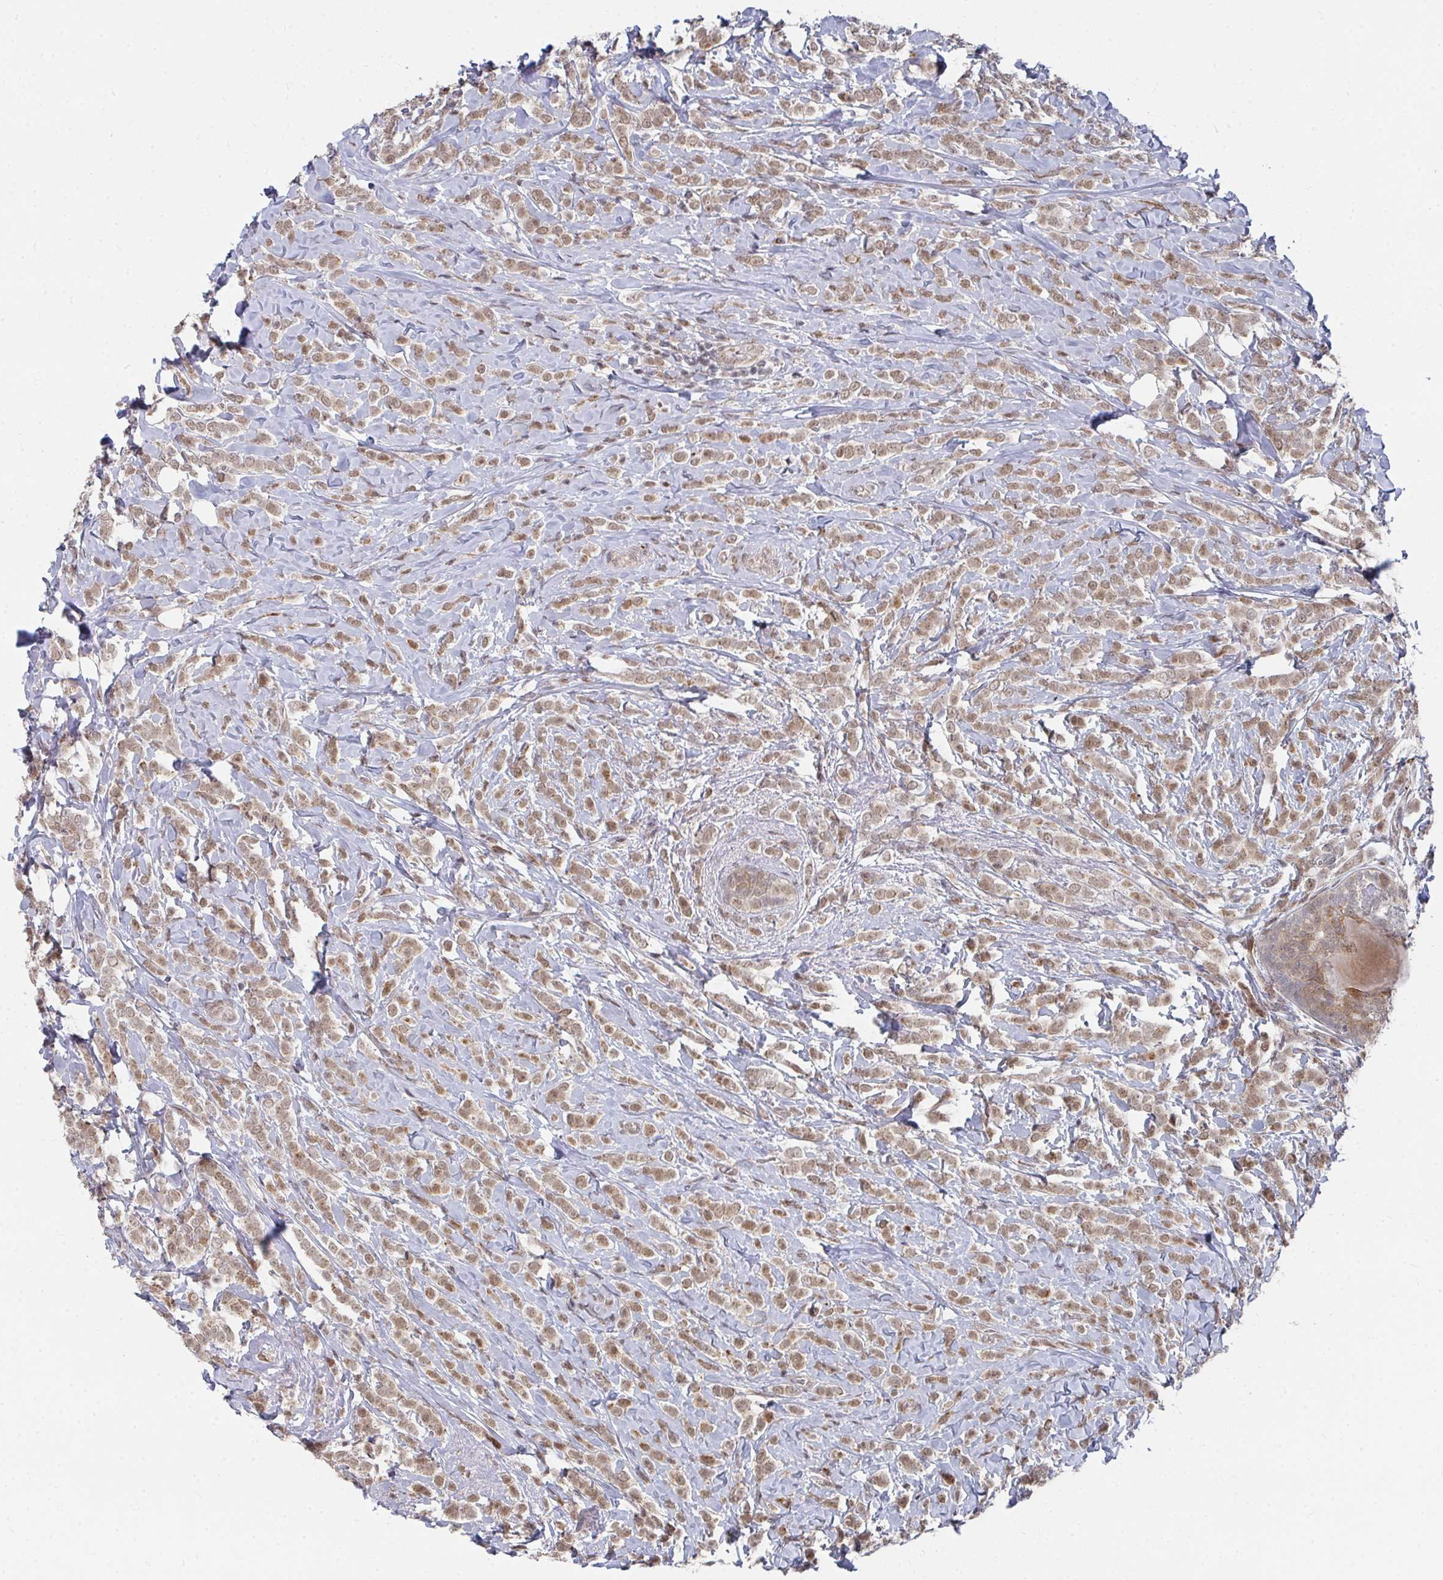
{"staining": {"intensity": "moderate", "quantity": ">75%", "location": "cytoplasmic/membranous,nuclear"}, "tissue": "breast cancer", "cell_type": "Tumor cells", "image_type": "cancer", "snomed": [{"axis": "morphology", "description": "Lobular carcinoma"}, {"axis": "topography", "description": "Breast"}], "caption": "Tumor cells show medium levels of moderate cytoplasmic/membranous and nuclear staining in approximately >75% of cells in breast cancer (lobular carcinoma).", "gene": "RBBP5", "patient": {"sex": "female", "age": 49}}